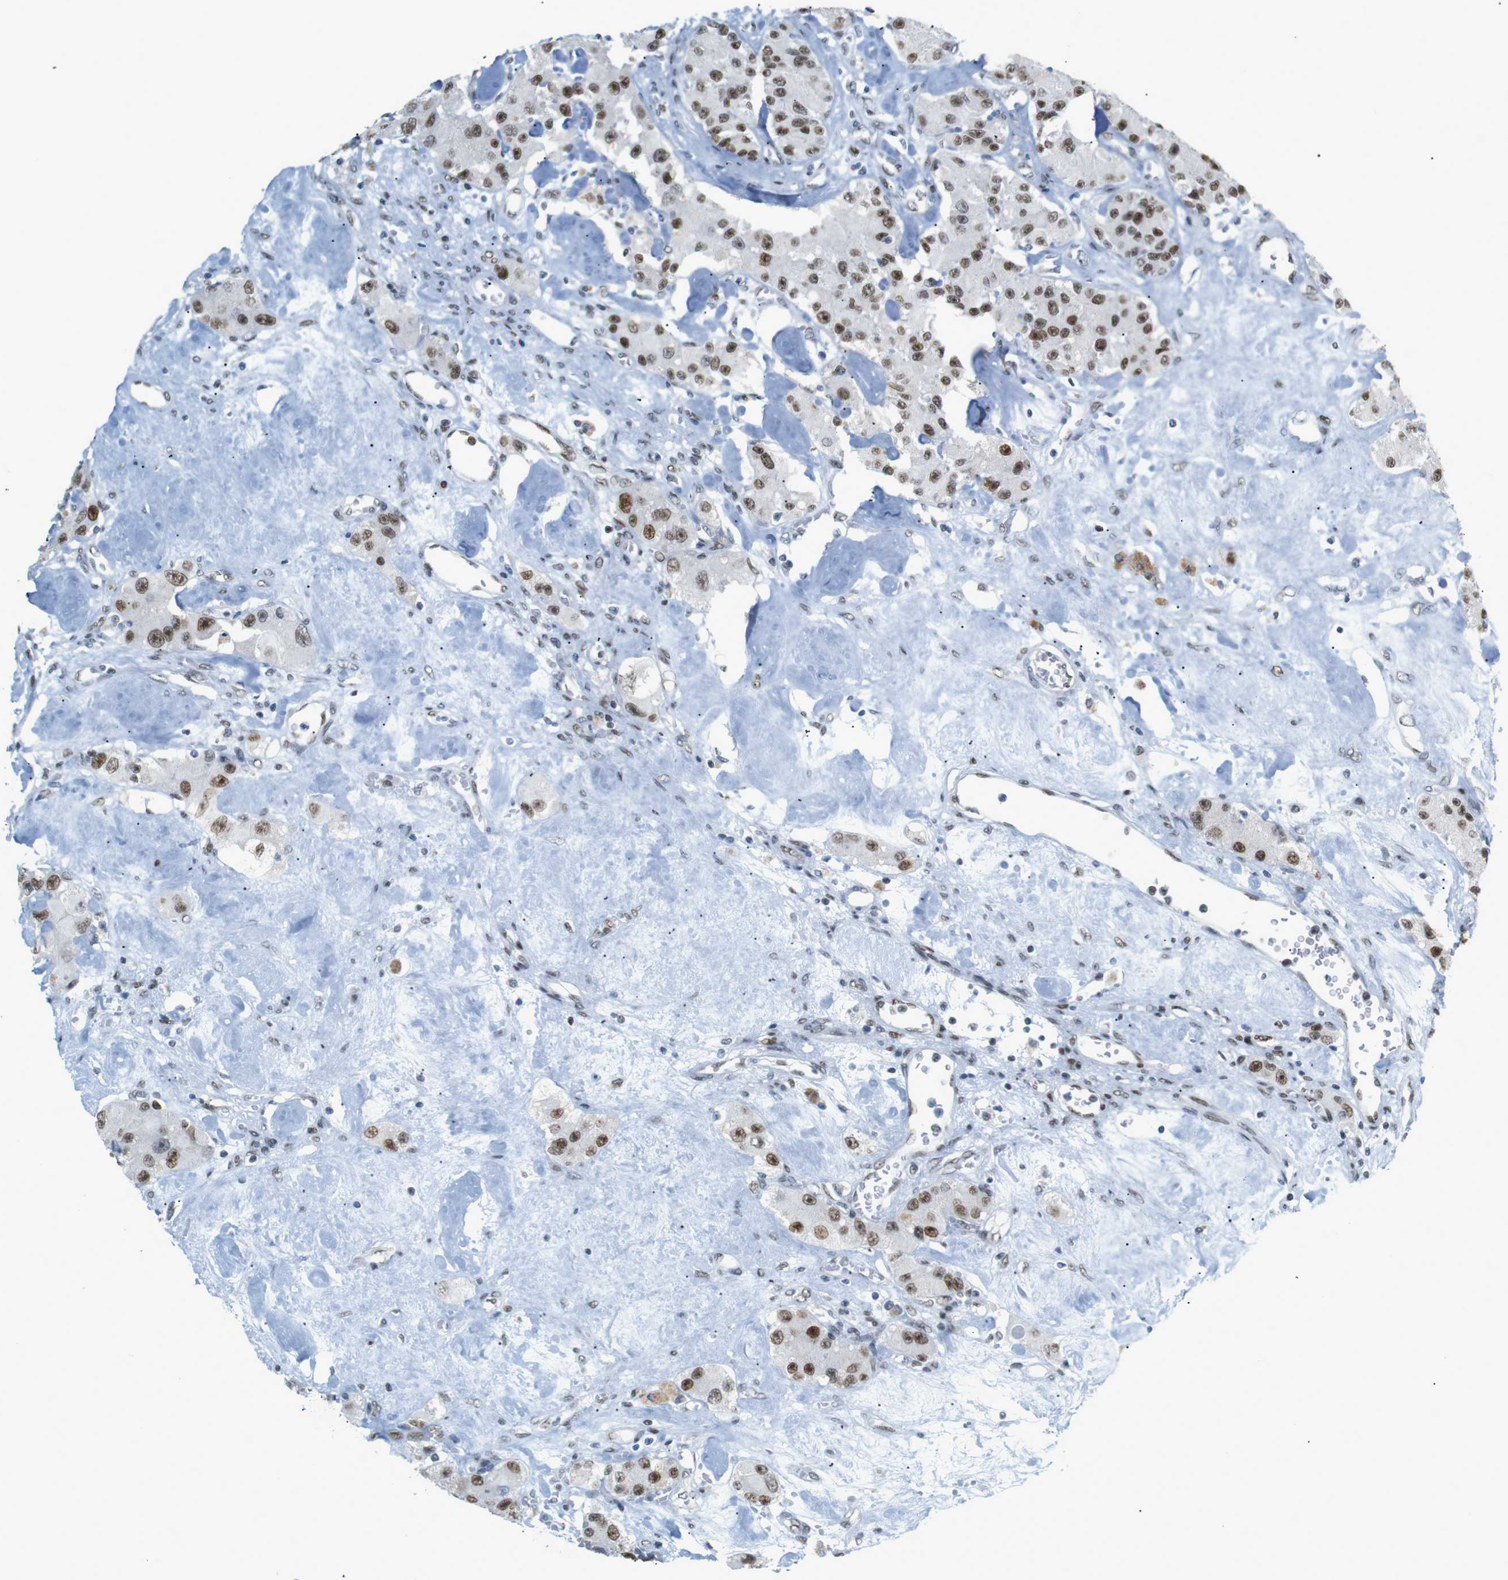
{"staining": {"intensity": "moderate", "quantity": ">75%", "location": "nuclear"}, "tissue": "carcinoid", "cell_type": "Tumor cells", "image_type": "cancer", "snomed": [{"axis": "morphology", "description": "Carcinoid, malignant, NOS"}, {"axis": "topography", "description": "Pancreas"}], "caption": "Brown immunohistochemical staining in human carcinoid displays moderate nuclear positivity in approximately >75% of tumor cells.", "gene": "RIOX2", "patient": {"sex": "male", "age": 41}}